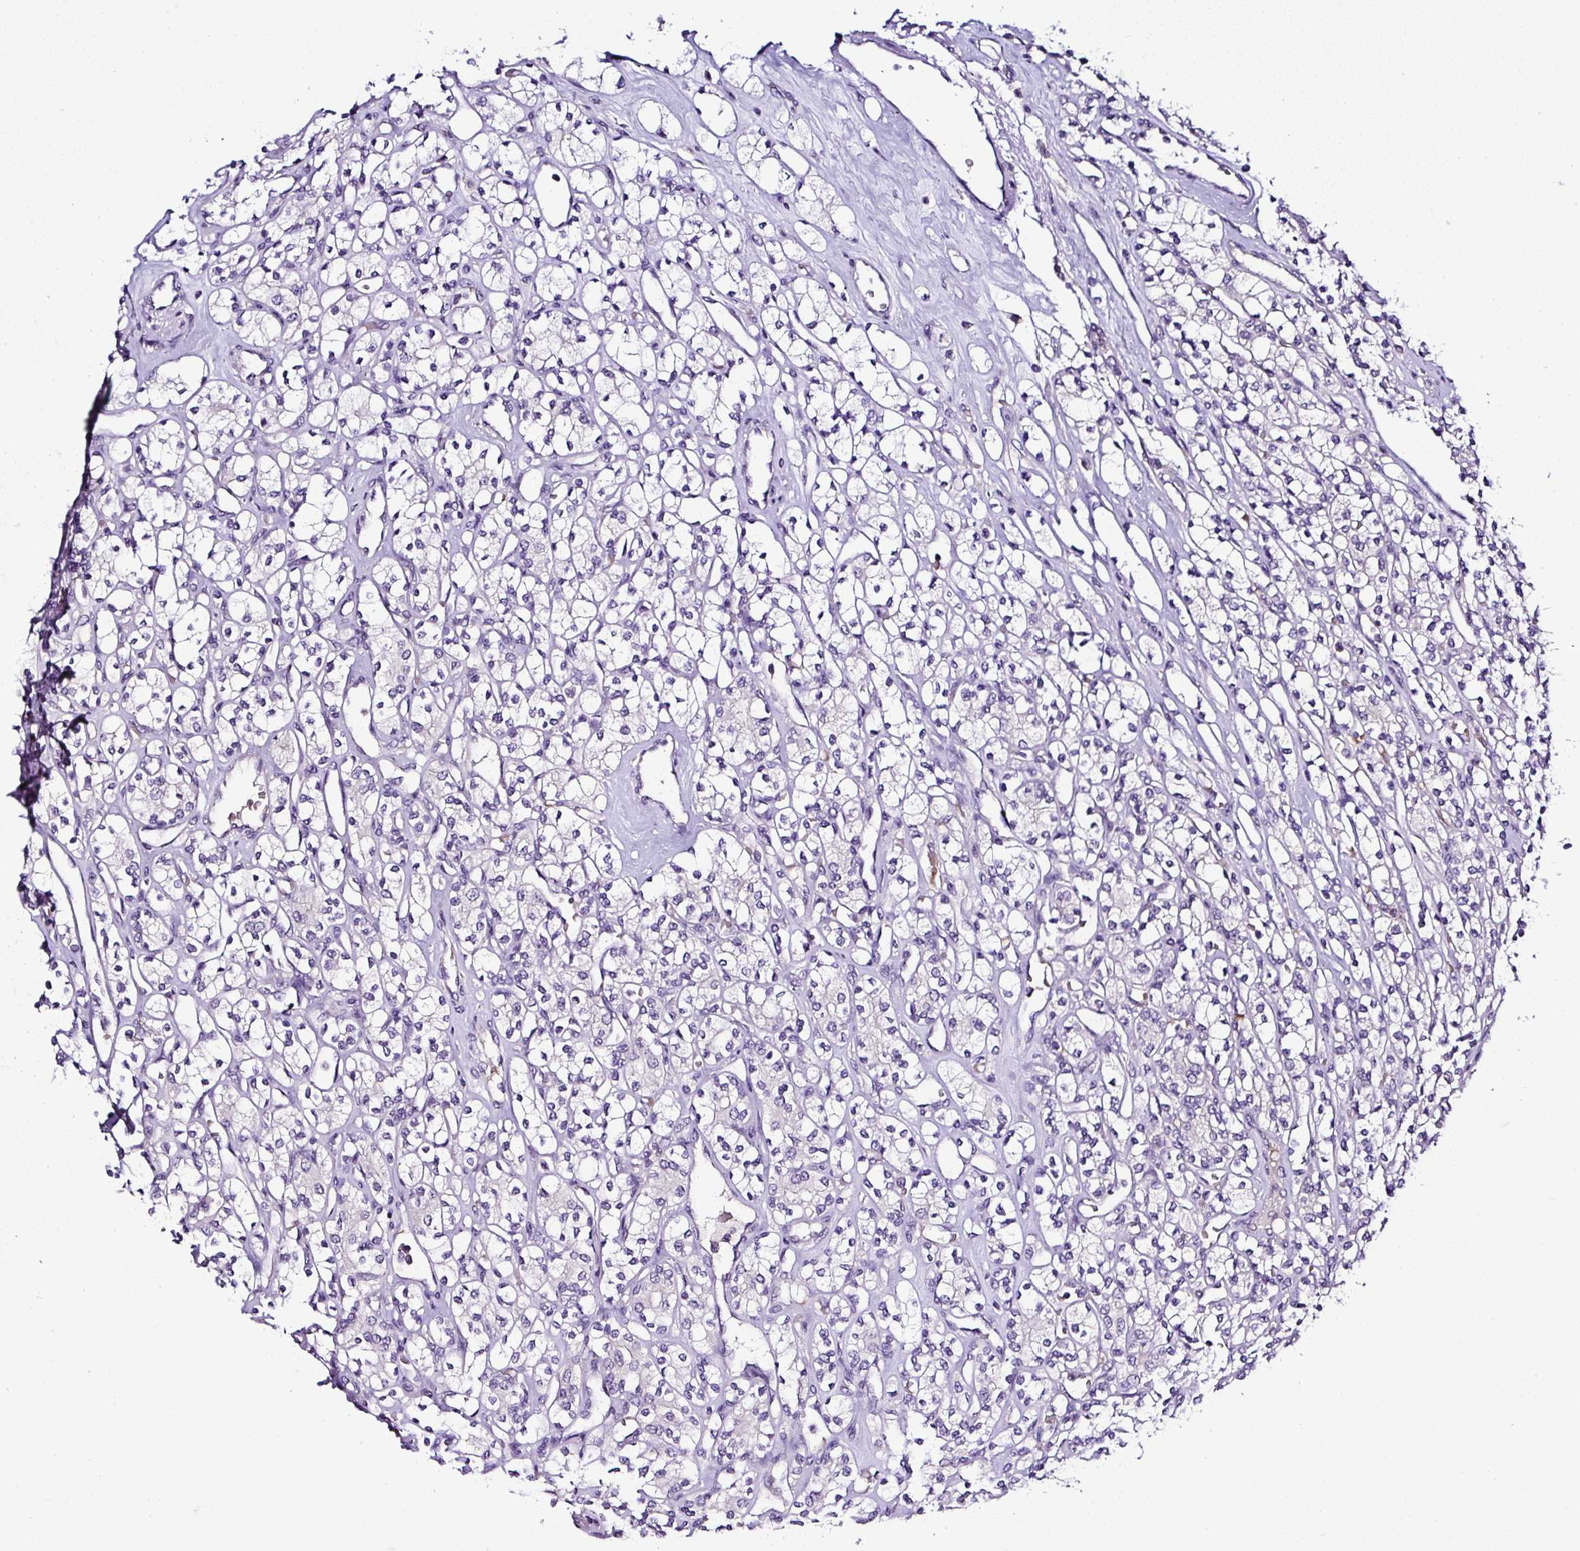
{"staining": {"intensity": "negative", "quantity": "none", "location": "none"}, "tissue": "renal cancer", "cell_type": "Tumor cells", "image_type": "cancer", "snomed": [{"axis": "morphology", "description": "Adenocarcinoma, NOS"}, {"axis": "topography", "description": "Kidney"}], "caption": "Renal adenocarcinoma was stained to show a protein in brown. There is no significant staining in tumor cells.", "gene": "DEPDC5", "patient": {"sex": "male", "age": 77}}